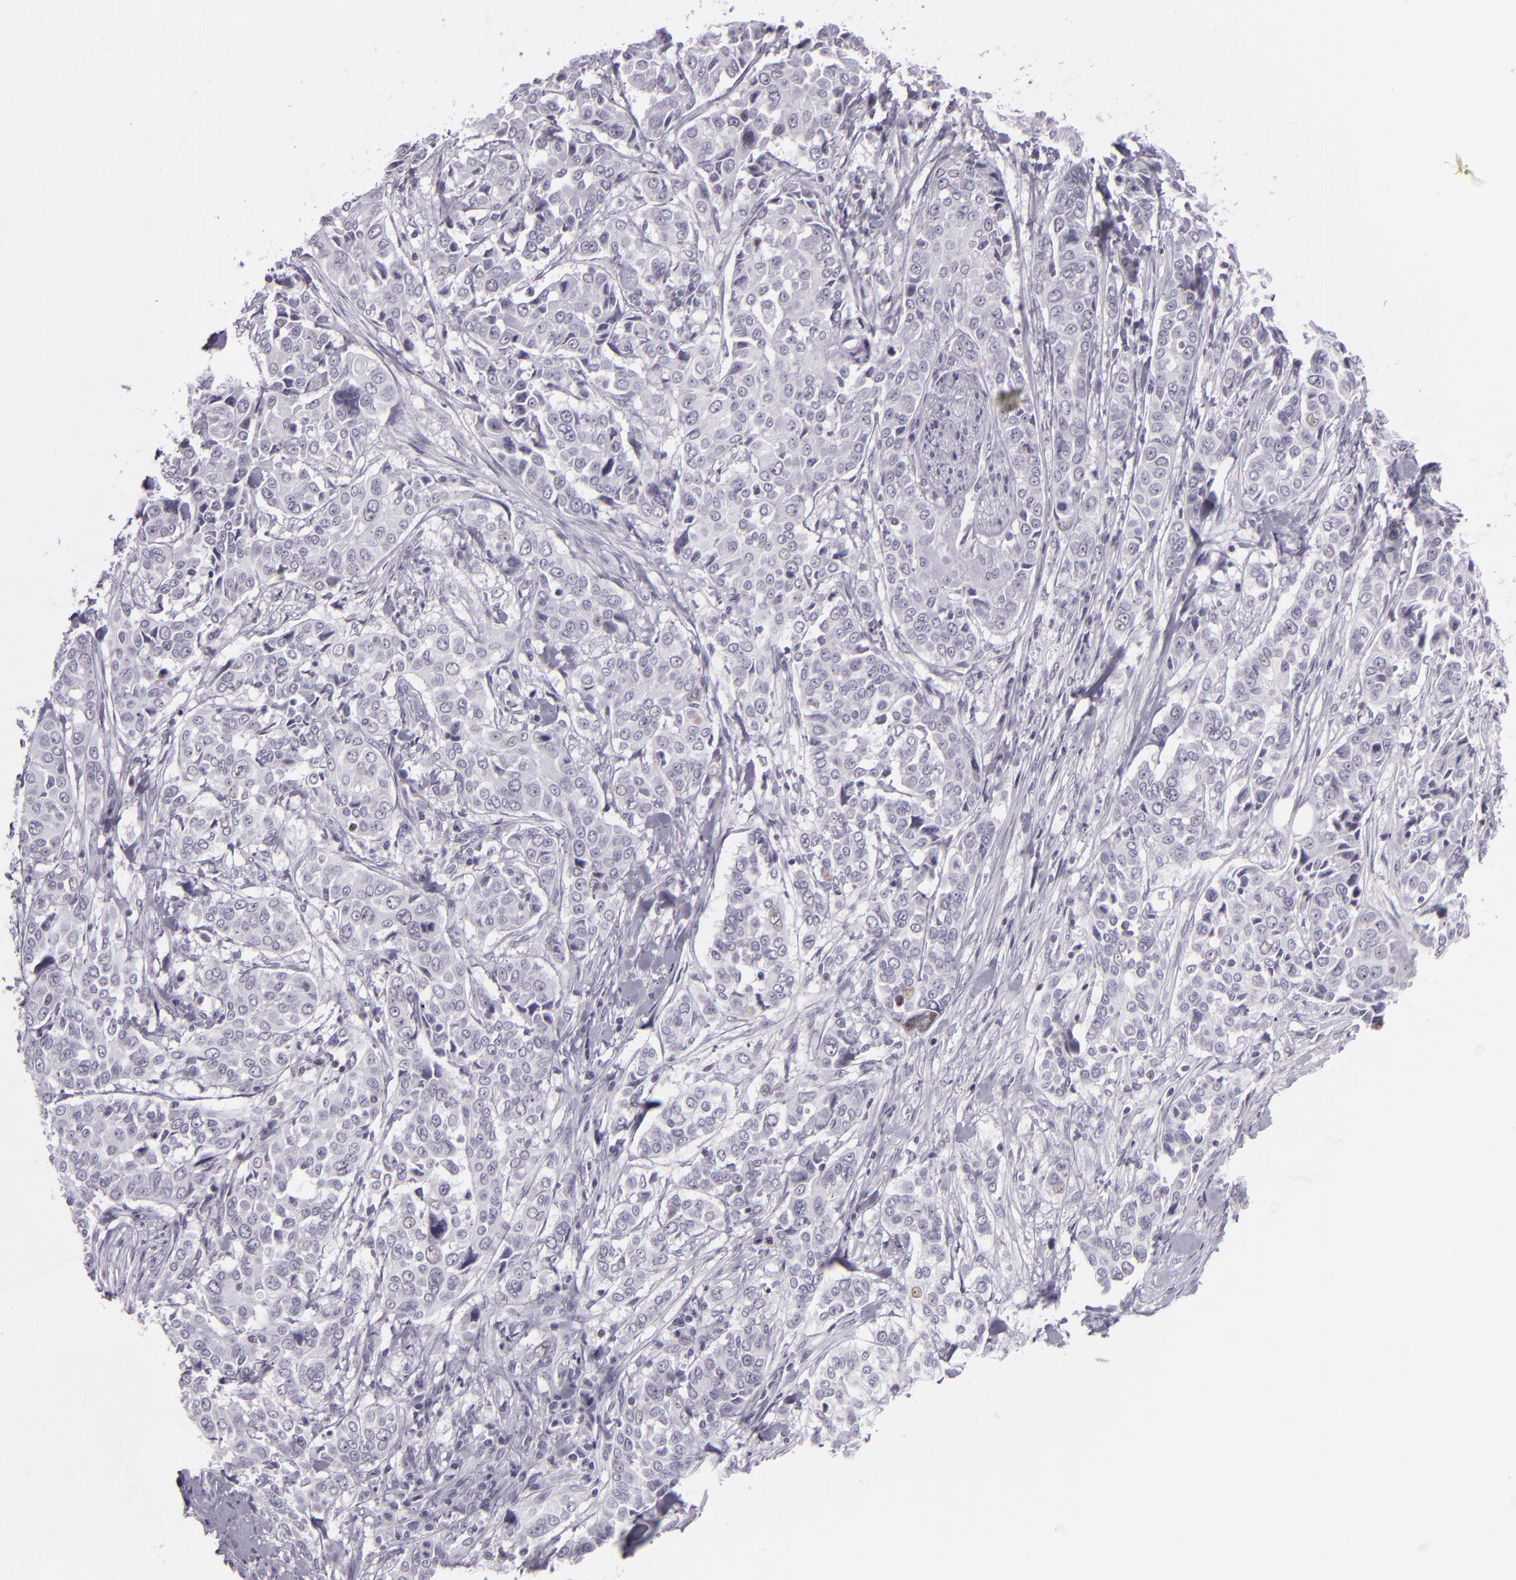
{"staining": {"intensity": "negative", "quantity": "none", "location": "none"}, "tissue": "pancreatic cancer", "cell_type": "Tumor cells", "image_type": "cancer", "snomed": [{"axis": "morphology", "description": "Adenocarcinoma, NOS"}, {"axis": "topography", "description": "Pancreas"}], "caption": "Pancreatic adenocarcinoma was stained to show a protein in brown. There is no significant staining in tumor cells. (DAB IHC with hematoxylin counter stain).", "gene": "MCM3", "patient": {"sex": "female", "age": 52}}